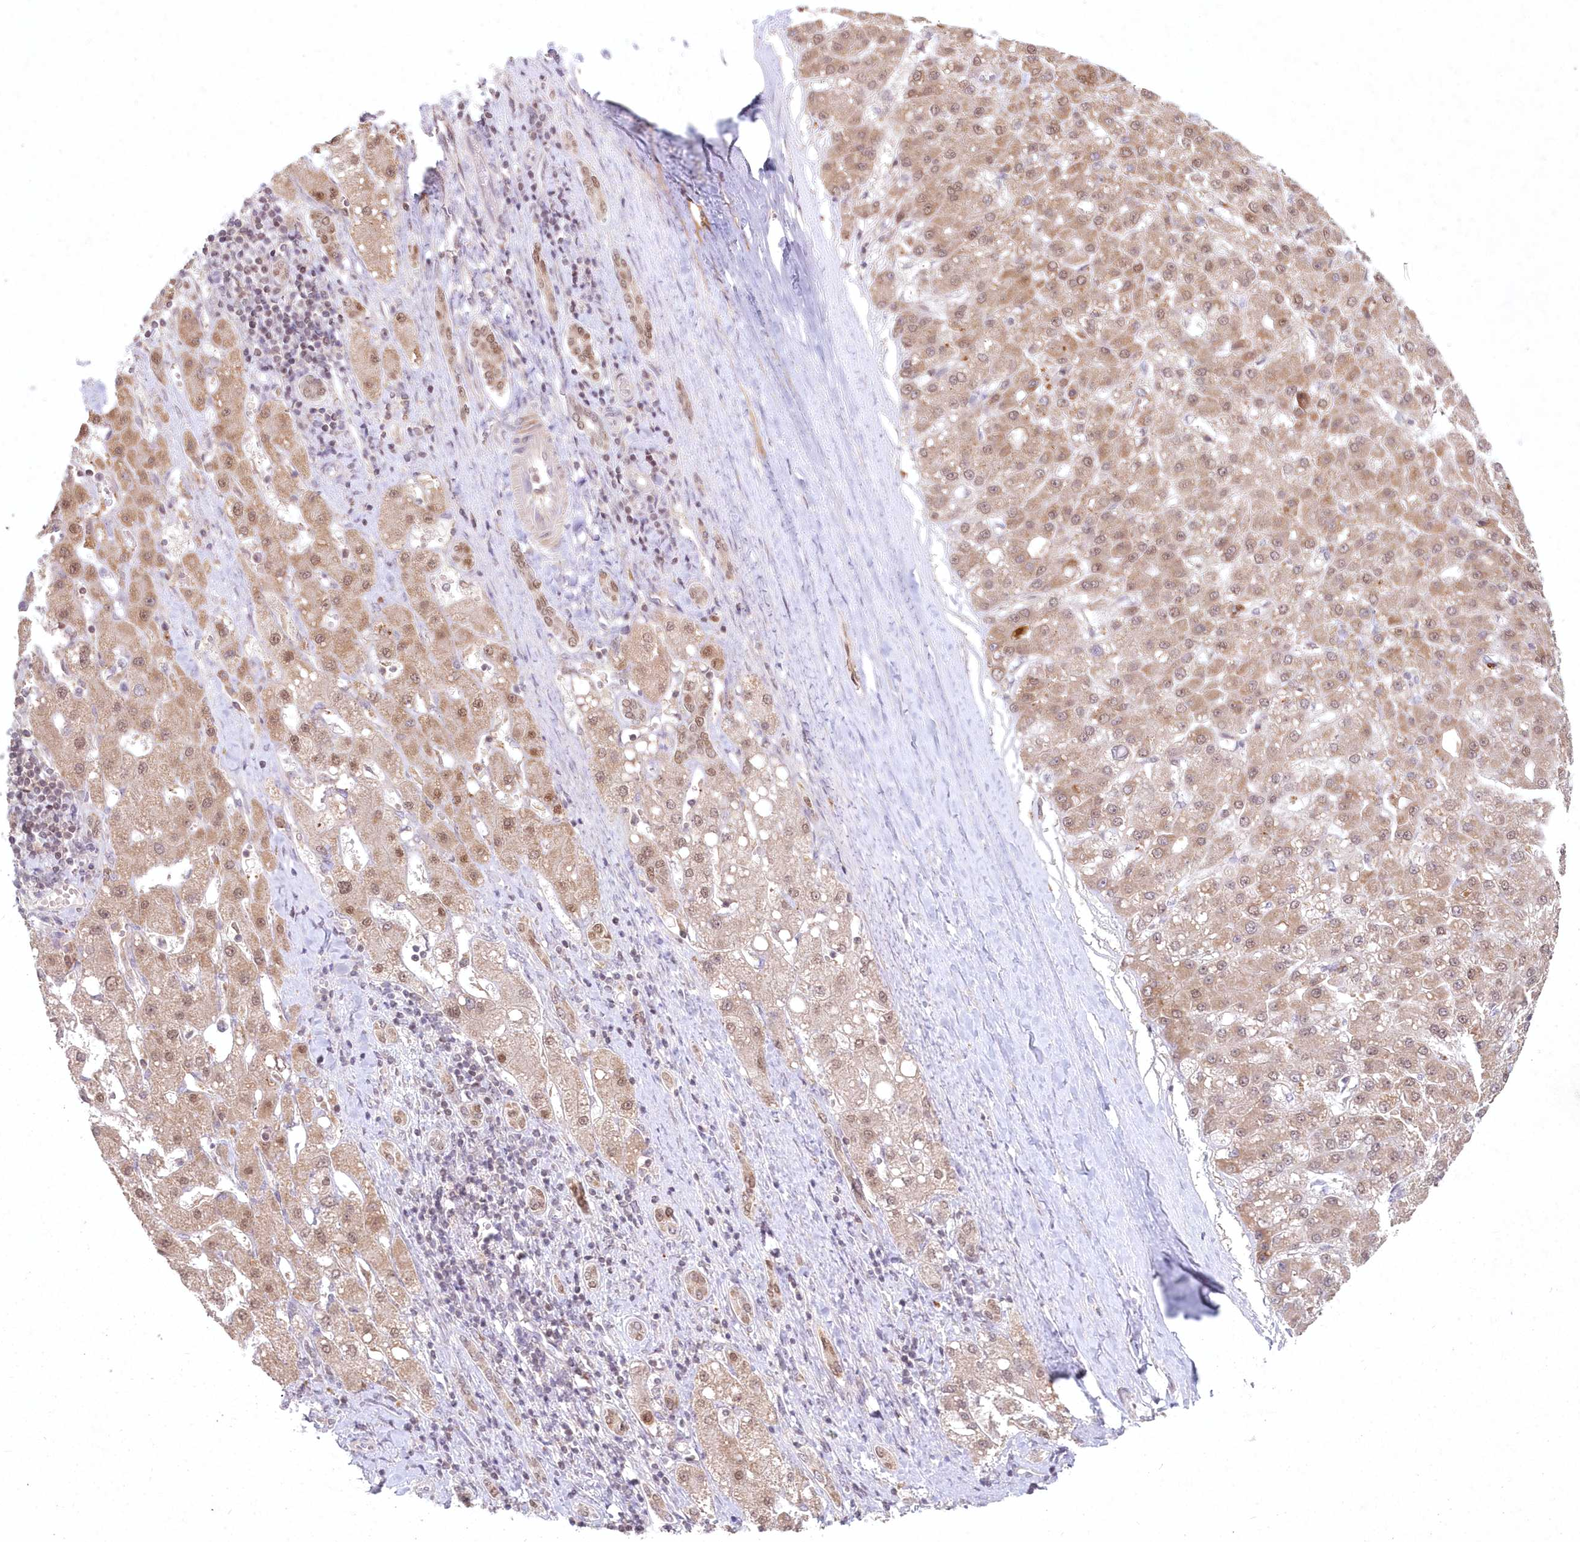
{"staining": {"intensity": "weak", "quantity": ">75%", "location": "cytoplasmic/membranous,nuclear"}, "tissue": "liver cancer", "cell_type": "Tumor cells", "image_type": "cancer", "snomed": [{"axis": "morphology", "description": "Carcinoma, Hepatocellular, NOS"}, {"axis": "topography", "description": "Liver"}], "caption": "Liver hepatocellular carcinoma tissue exhibits weak cytoplasmic/membranous and nuclear expression in approximately >75% of tumor cells (IHC, brightfield microscopy, high magnification).", "gene": "ASCC1", "patient": {"sex": "male", "age": 67}}